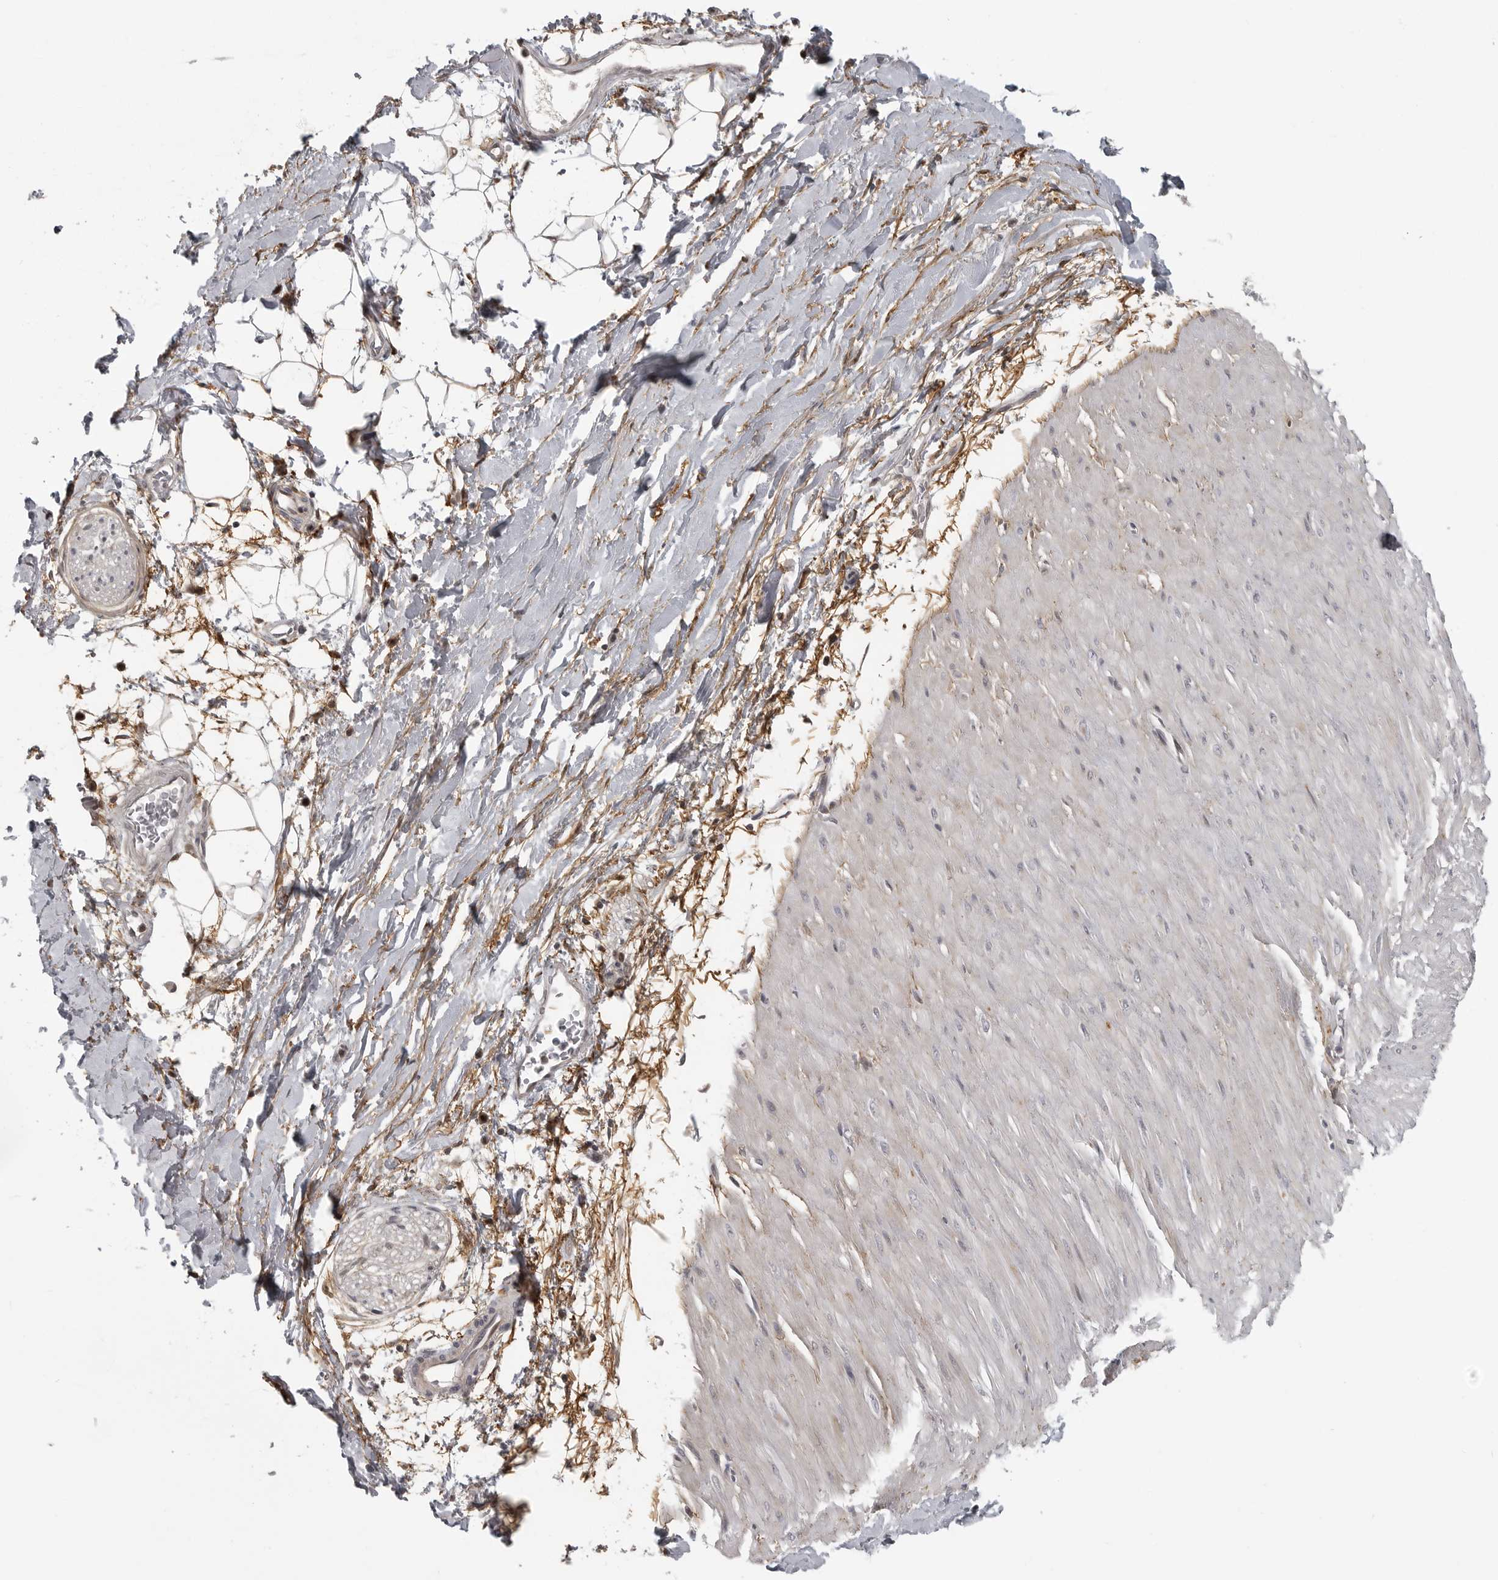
{"staining": {"intensity": "moderate", "quantity": "25%-75%", "location": "cytoplasmic/membranous"}, "tissue": "adipose tissue", "cell_type": "Adipocytes", "image_type": "normal", "snomed": [{"axis": "morphology", "description": "Normal tissue, NOS"}, {"axis": "topography", "description": "Soft tissue"}], "caption": "DAB (3,3'-diaminobenzidine) immunohistochemical staining of benign adipose tissue displays moderate cytoplasmic/membranous protein staining in approximately 25%-75% of adipocytes.", "gene": "UROD", "patient": {"sex": "male", "age": 72}}